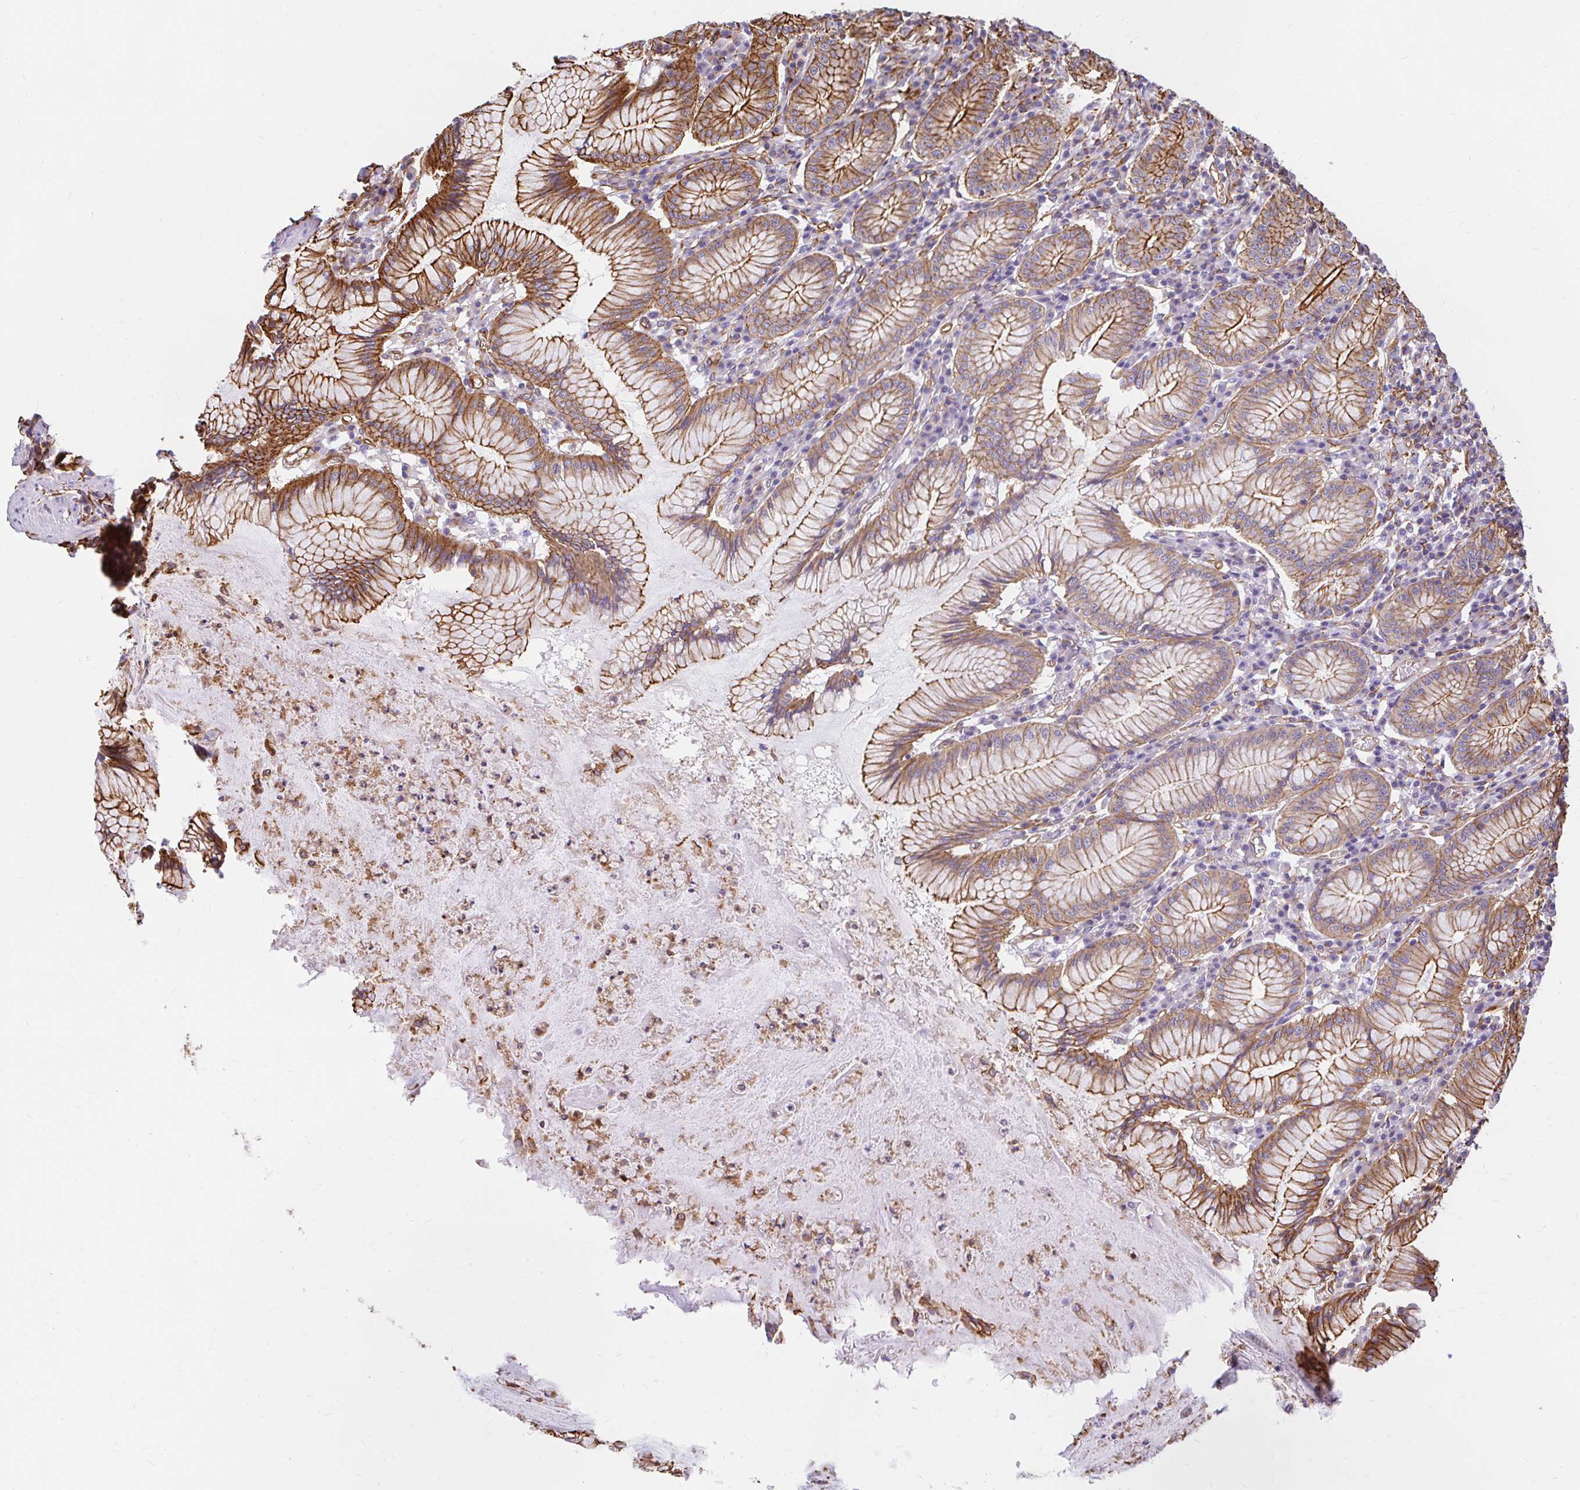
{"staining": {"intensity": "strong", "quantity": "25%-75%", "location": "cytoplasmic/membranous"}, "tissue": "stomach", "cell_type": "Glandular cells", "image_type": "normal", "snomed": [{"axis": "morphology", "description": "Normal tissue, NOS"}, {"axis": "topography", "description": "Stomach"}], "caption": "Protein staining demonstrates strong cytoplasmic/membranous positivity in approximately 25%-75% of glandular cells in benign stomach.", "gene": "MAP1LC3B2", "patient": {"sex": "male", "age": 55}}